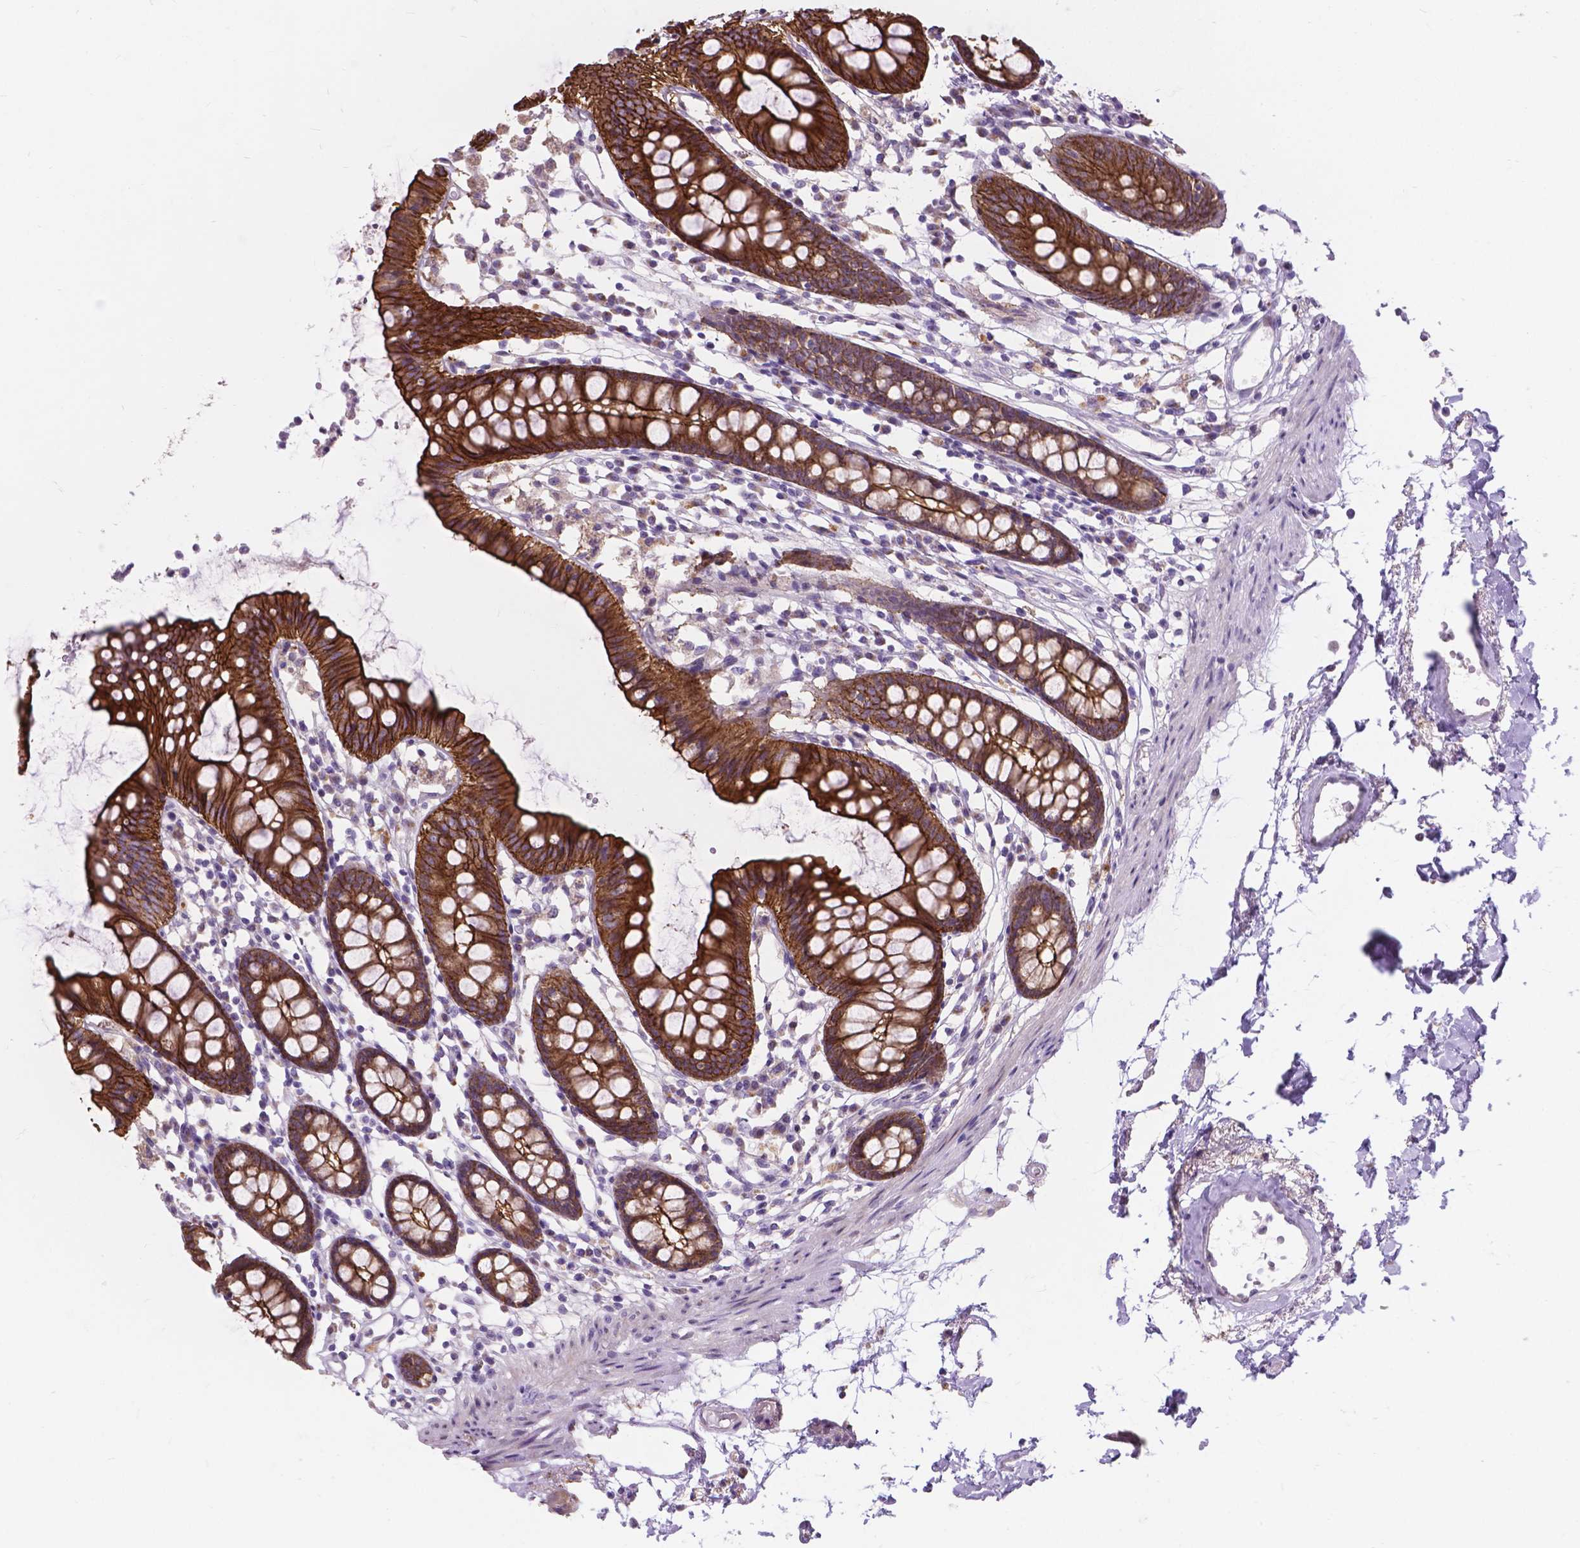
{"staining": {"intensity": "negative", "quantity": "none", "location": "none"}, "tissue": "colon", "cell_type": "Endothelial cells", "image_type": "normal", "snomed": [{"axis": "morphology", "description": "Normal tissue, NOS"}, {"axis": "topography", "description": "Colon"}], "caption": "IHC photomicrograph of unremarkable colon stained for a protein (brown), which shows no positivity in endothelial cells.", "gene": "MYH14", "patient": {"sex": "female", "age": 84}}